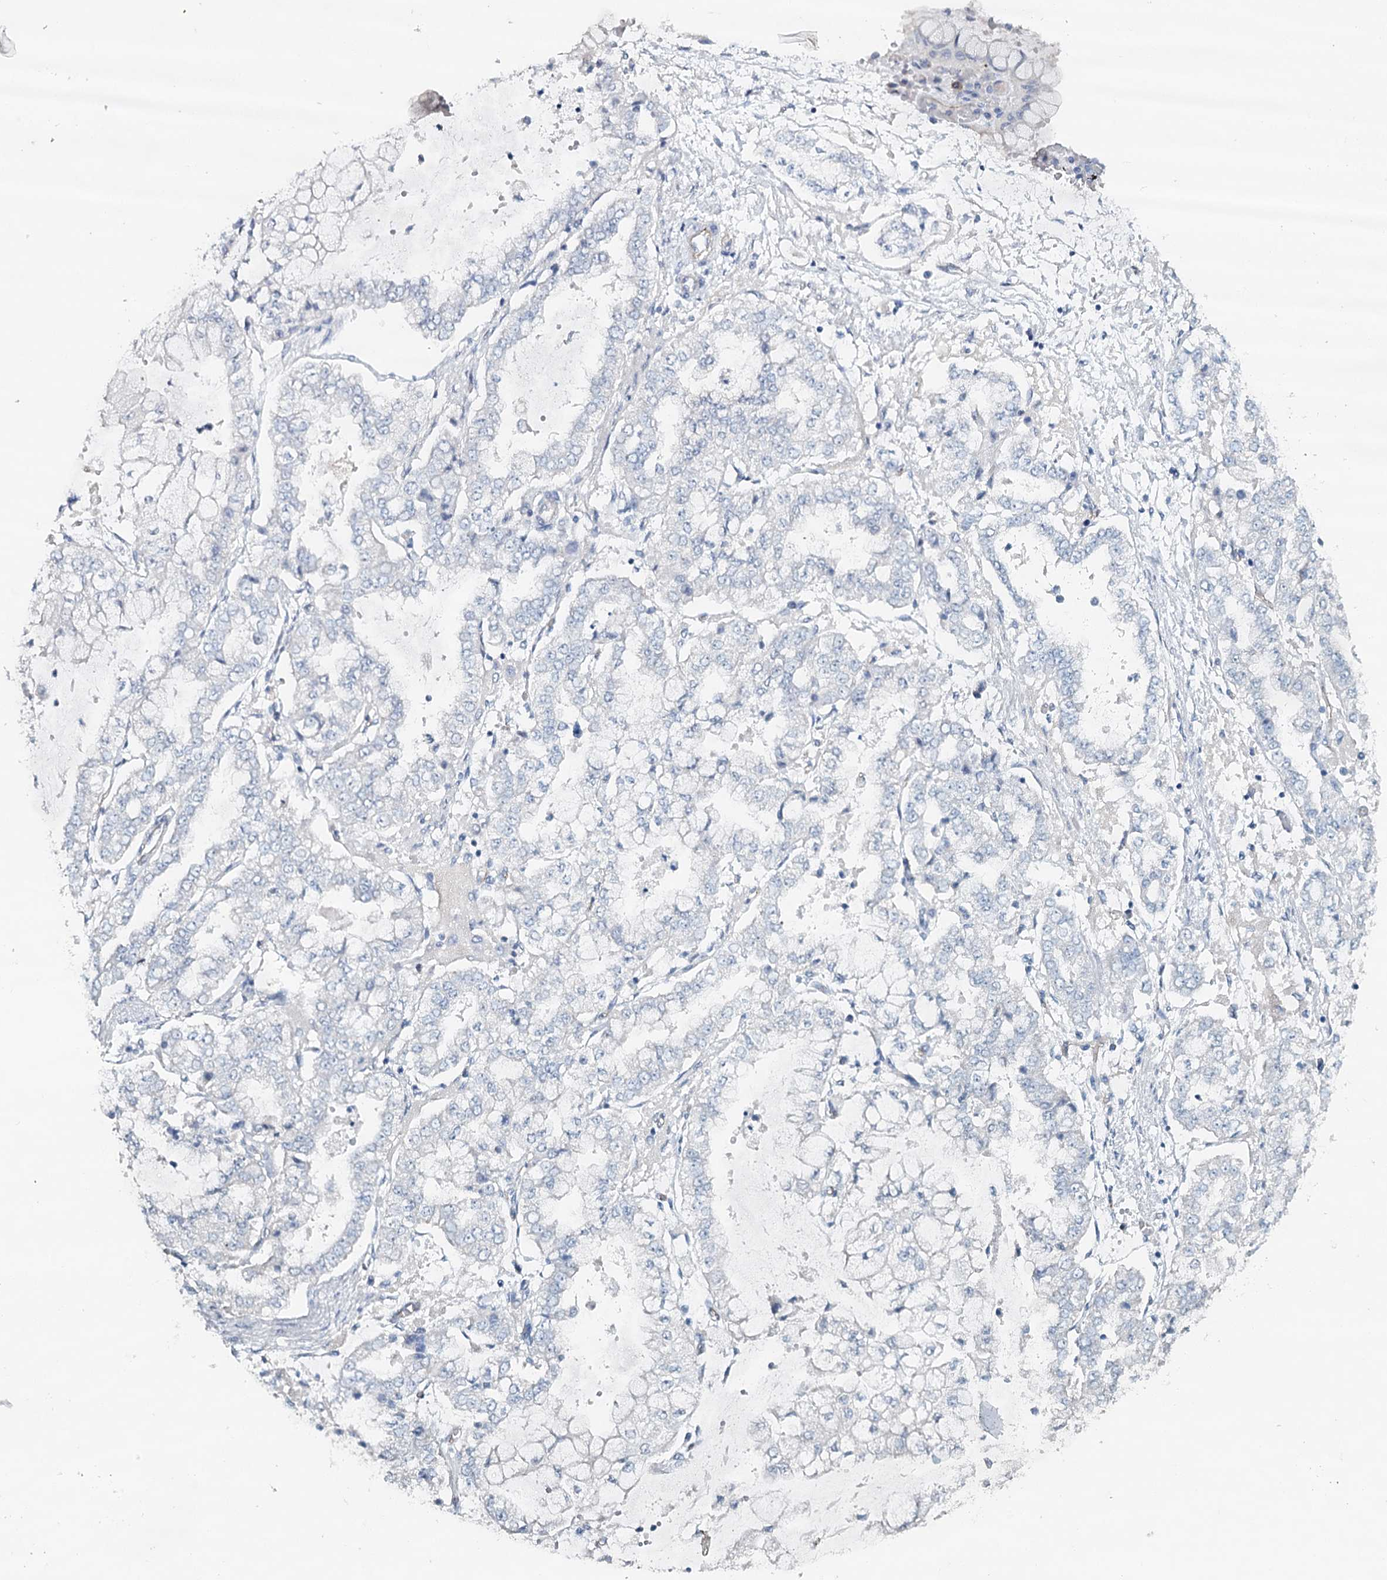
{"staining": {"intensity": "negative", "quantity": "none", "location": "none"}, "tissue": "stomach cancer", "cell_type": "Tumor cells", "image_type": "cancer", "snomed": [{"axis": "morphology", "description": "Adenocarcinoma, NOS"}, {"axis": "topography", "description": "Stomach"}], "caption": "DAB immunohistochemical staining of stomach cancer shows no significant staining in tumor cells. (DAB (3,3'-diaminobenzidine) immunohistochemistry (IHC) visualized using brightfield microscopy, high magnification).", "gene": "SYNPO", "patient": {"sex": "male", "age": 76}}